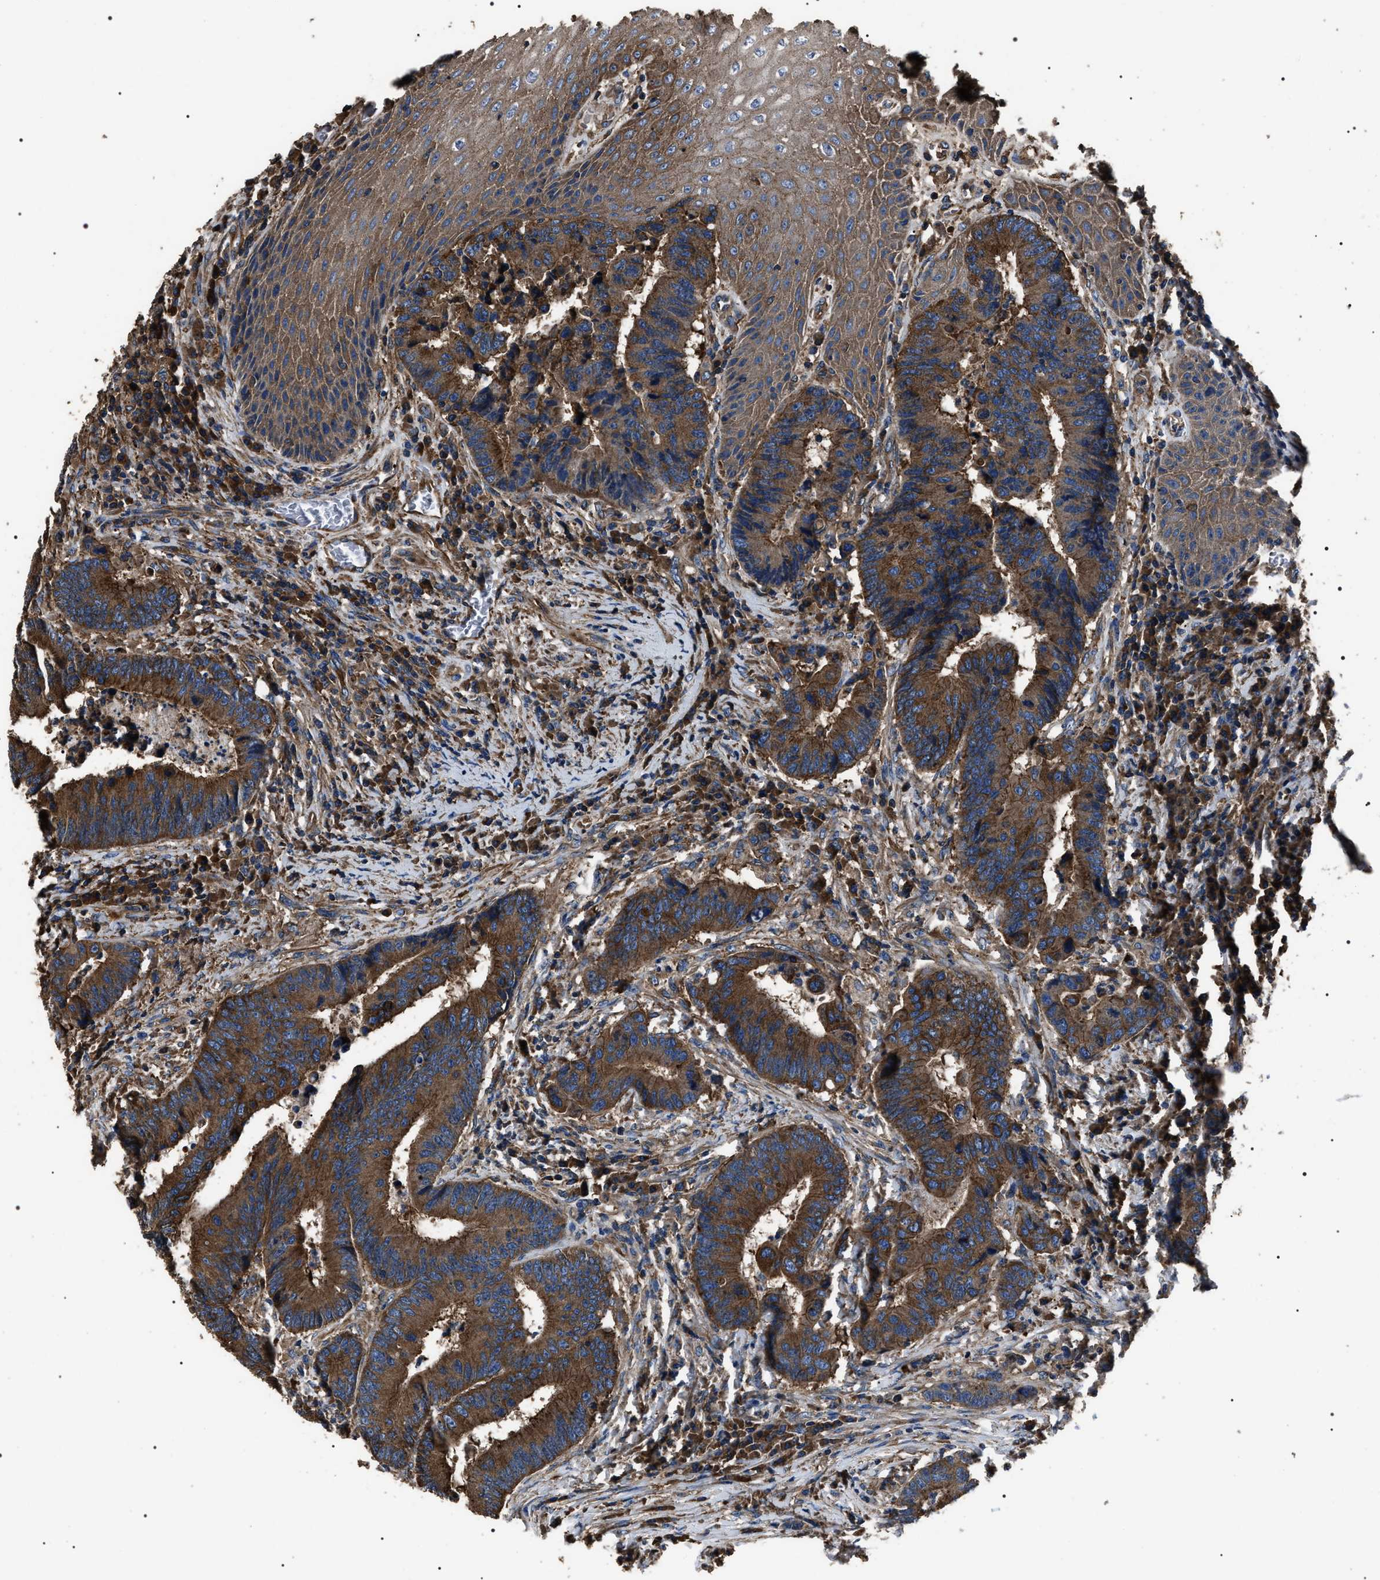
{"staining": {"intensity": "strong", "quantity": ">75%", "location": "cytoplasmic/membranous"}, "tissue": "colorectal cancer", "cell_type": "Tumor cells", "image_type": "cancer", "snomed": [{"axis": "morphology", "description": "Adenocarcinoma, NOS"}, {"axis": "topography", "description": "Rectum"}, {"axis": "topography", "description": "Anal"}], "caption": "Colorectal cancer tissue shows strong cytoplasmic/membranous staining in approximately >75% of tumor cells, visualized by immunohistochemistry.", "gene": "HSCB", "patient": {"sex": "female", "age": 89}}